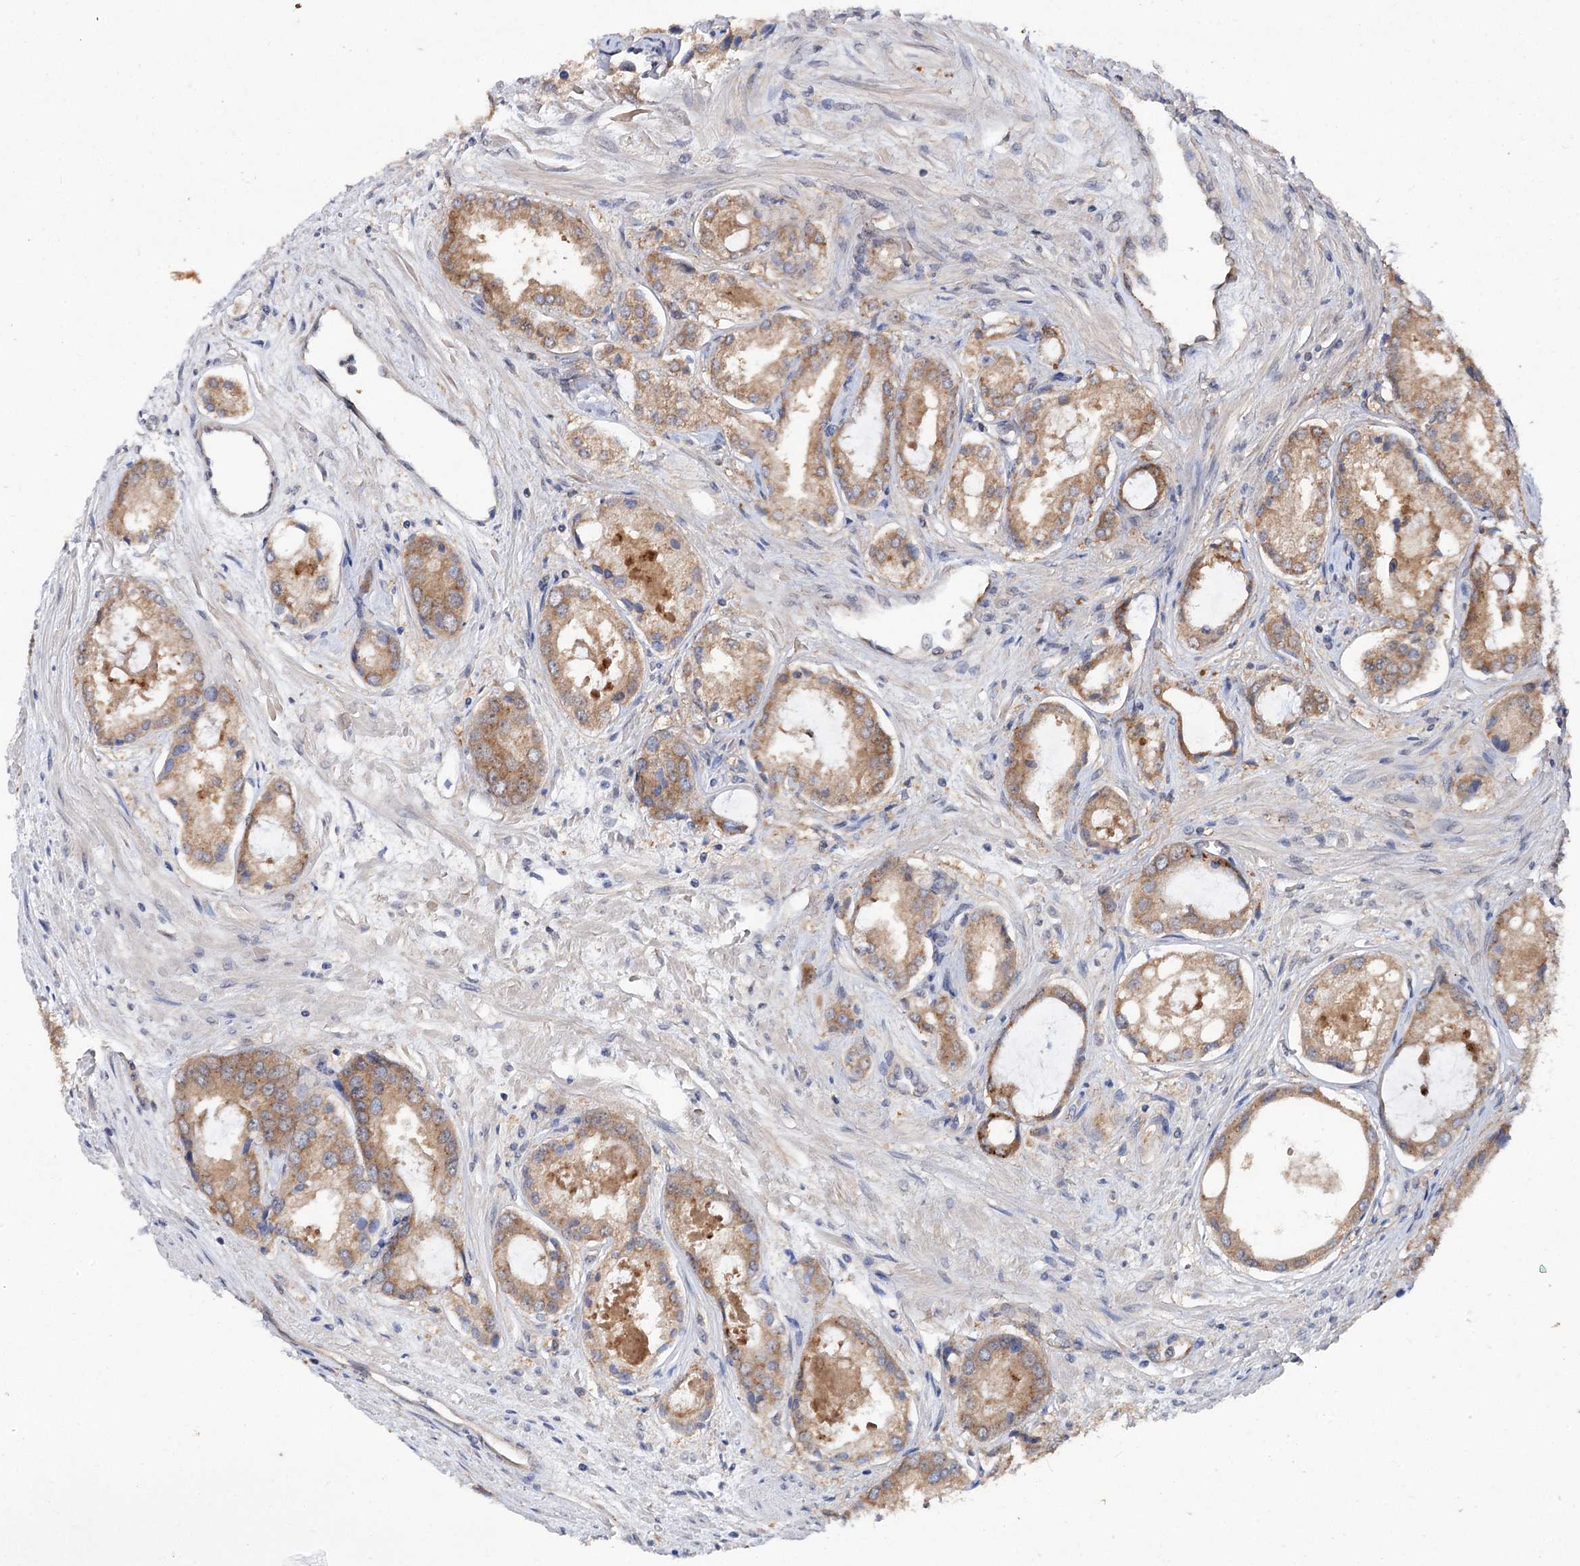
{"staining": {"intensity": "moderate", "quantity": ">75%", "location": "cytoplasmic/membranous"}, "tissue": "prostate cancer", "cell_type": "Tumor cells", "image_type": "cancer", "snomed": [{"axis": "morphology", "description": "Adenocarcinoma, Low grade"}, {"axis": "topography", "description": "Prostate"}], "caption": "Immunohistochemical staining of human prostate cancer displays medium levels of moderate cytoplasmic/membranous protein expression in about >75% of tumor cells.", "gene": "NUDCD2", "patient": {"sex": "male", "age": 68}}